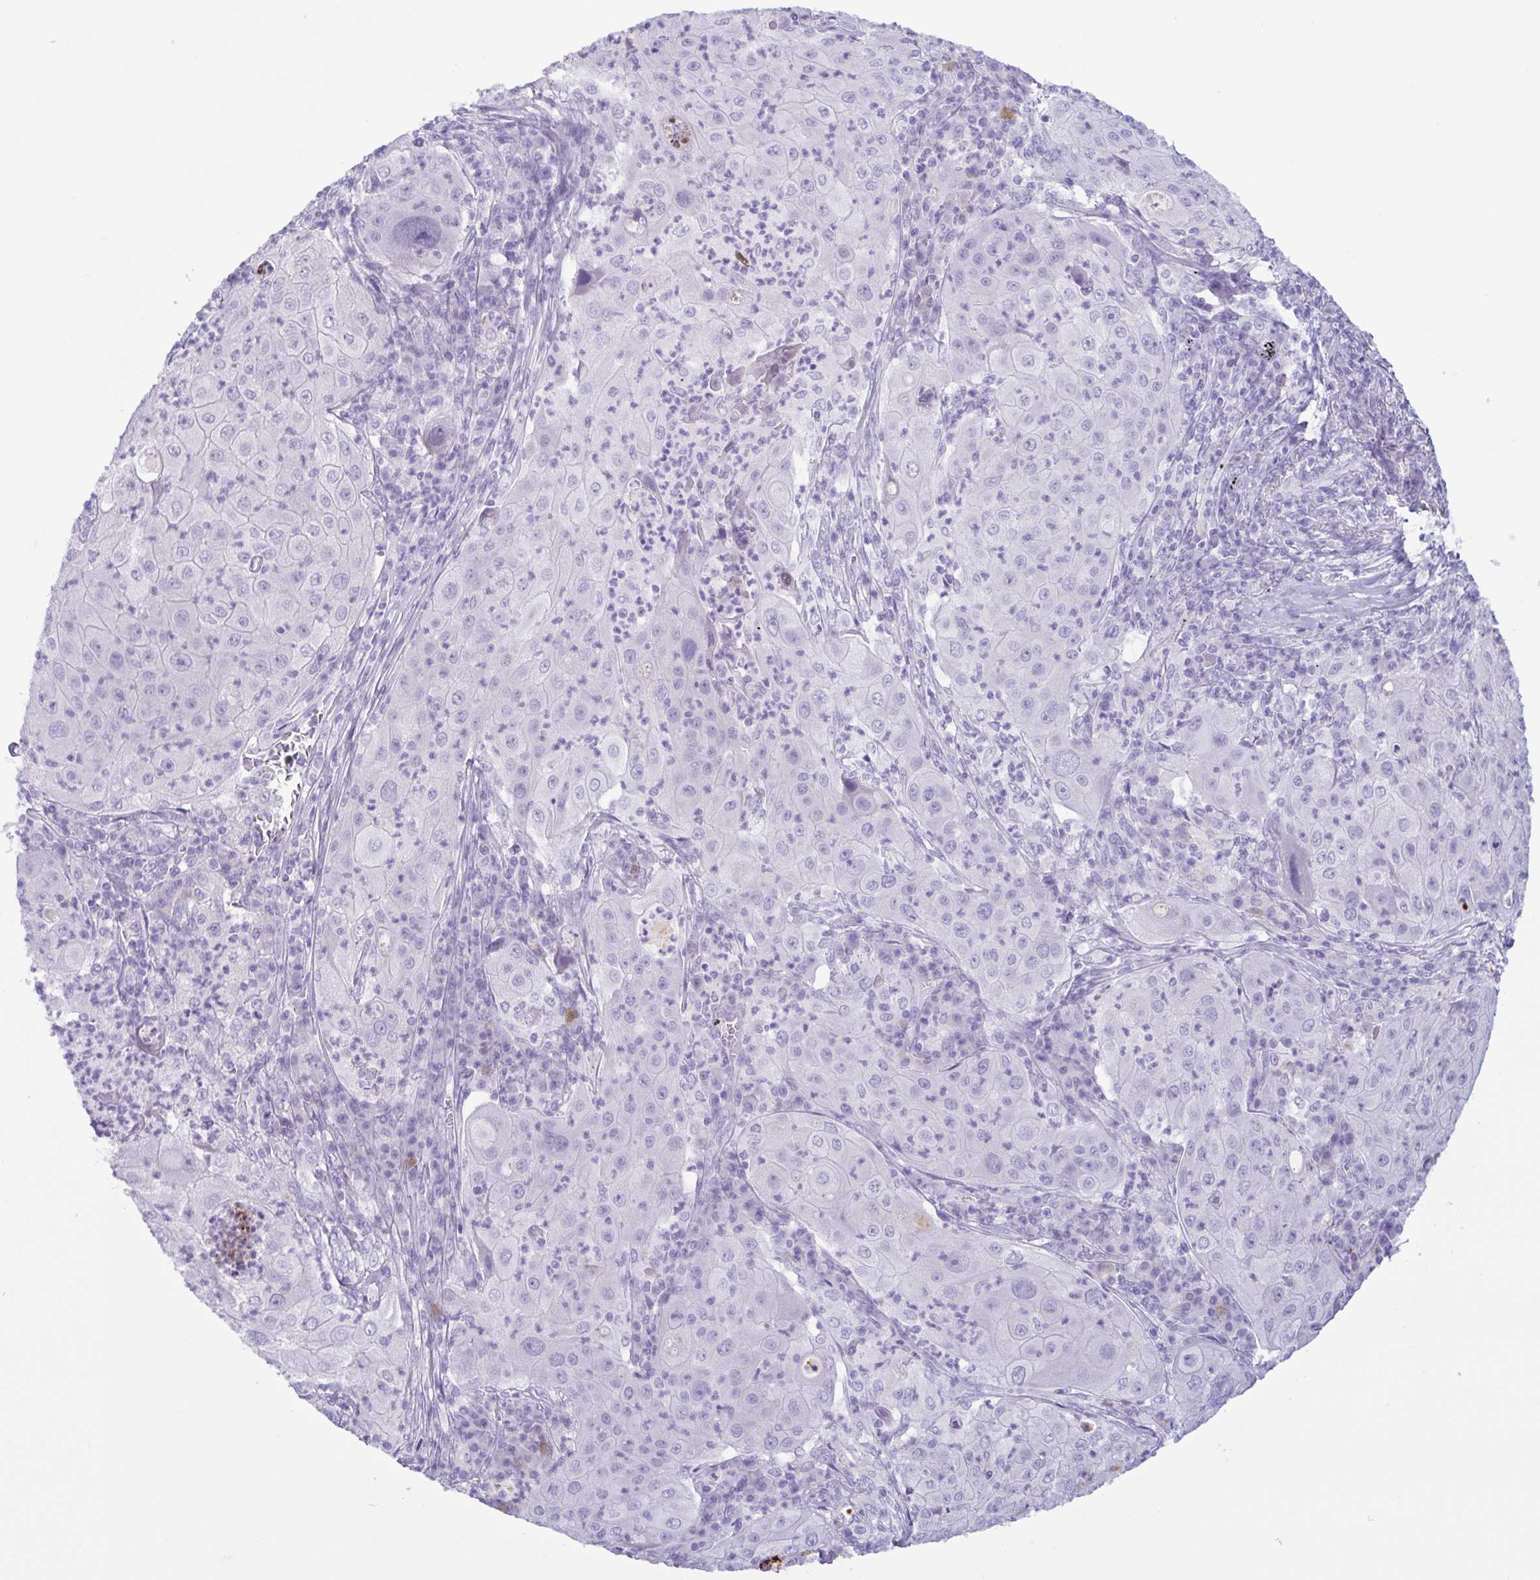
{"staining": {"intensity": "negative", "quantity": "none", "location": "none"}, "tissue": "lung cancer", "cell_type": "Tumor cells", "image_type": "cancer", "snomed": [{"axis": "morphology", "description": "Squamous cell carcinoma, NOS"}, {"axis": "topography", "description": "Lung"}], "caption": "This is an IHC histopathology image of lung cancer. There is no expression in tumor cells.", "gene": "LTF", "patient": {"sex": "female", "age": 59}}